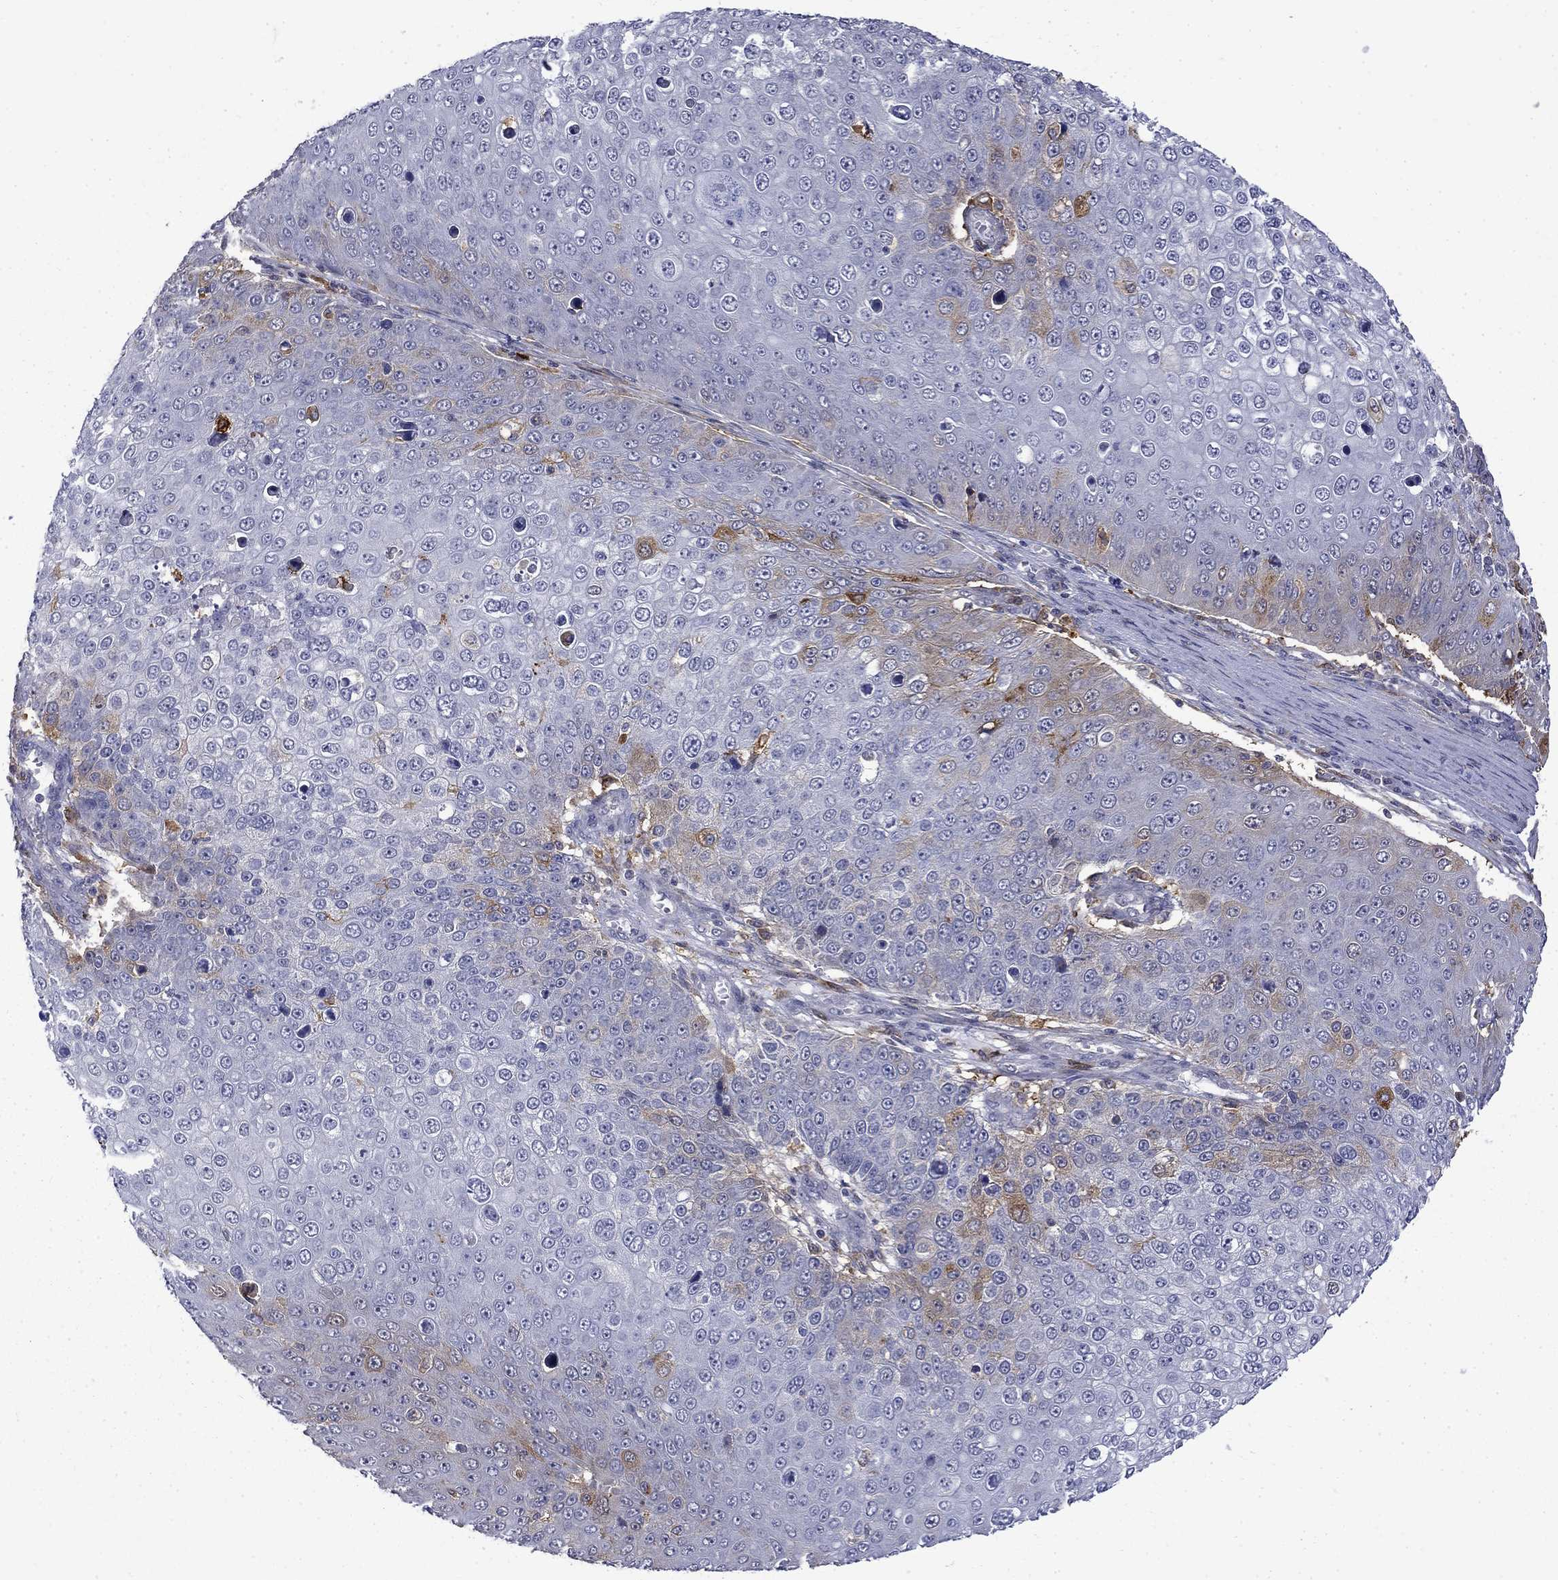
{"staining": {"intensity": "strong", "quantity": "<25%", "location": "cytoplasmic/membranous"}, "tissue": "skin cancer", "cell_type": "Tumor cells", "image_type": "cancer", "snomed": [{"axis": "morphology", "description": "Squamous cell carcinoma, NOS"}, {"axis": "topography", "description": "Skin"}], "caption": "There is medium levels of strong cytoplasmic/membranous staining in tumor cells of squamous cell carcinoma (skin), as demonstrated by immunohistochemical staining (brown color).", "gene": "PCBP3", "patient": {"sex": "male", "age": 71}}